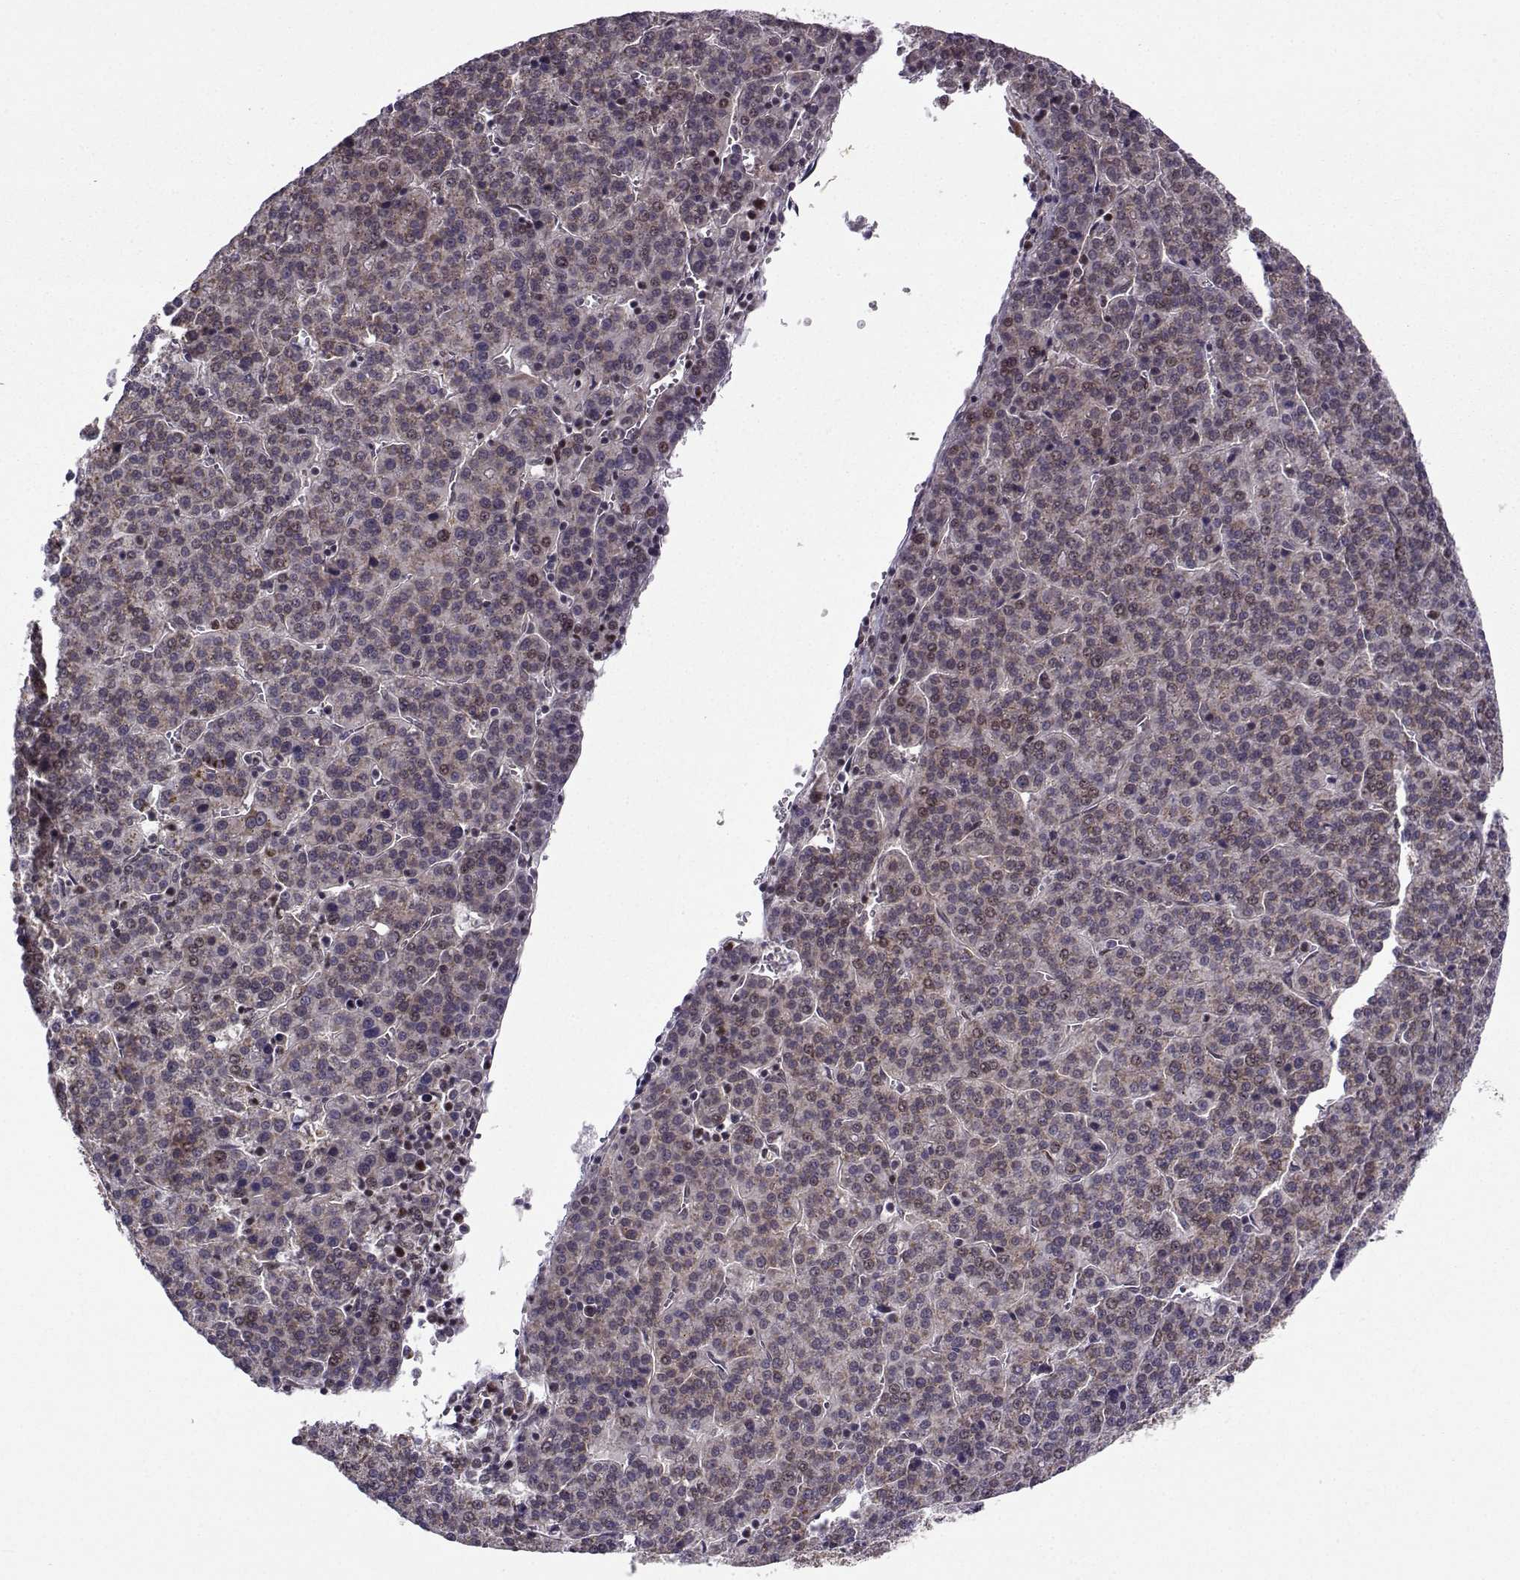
{"staining": {"intensity": "moderate", "quantity": "25%-75%", "location": "cytoplasmic/membranous"}, "tissue": "liver cancer", "cell_type": "Tumor cells", "image_type": "cancer", "snomed": [{"axis": "morphology", "description": "Carcinoma, Hepatocellular, NOS"}, {"axis": "topography", "description": "Liver"}], "caption": "A photomicrograph of hepatocellular carcinoma (liver) stained for a protein shows moderate cytoplasmic/membranous brown staining in tumor cells.", "gene": "NECAB3", "patient": {"sex": "female", "age": 58}}